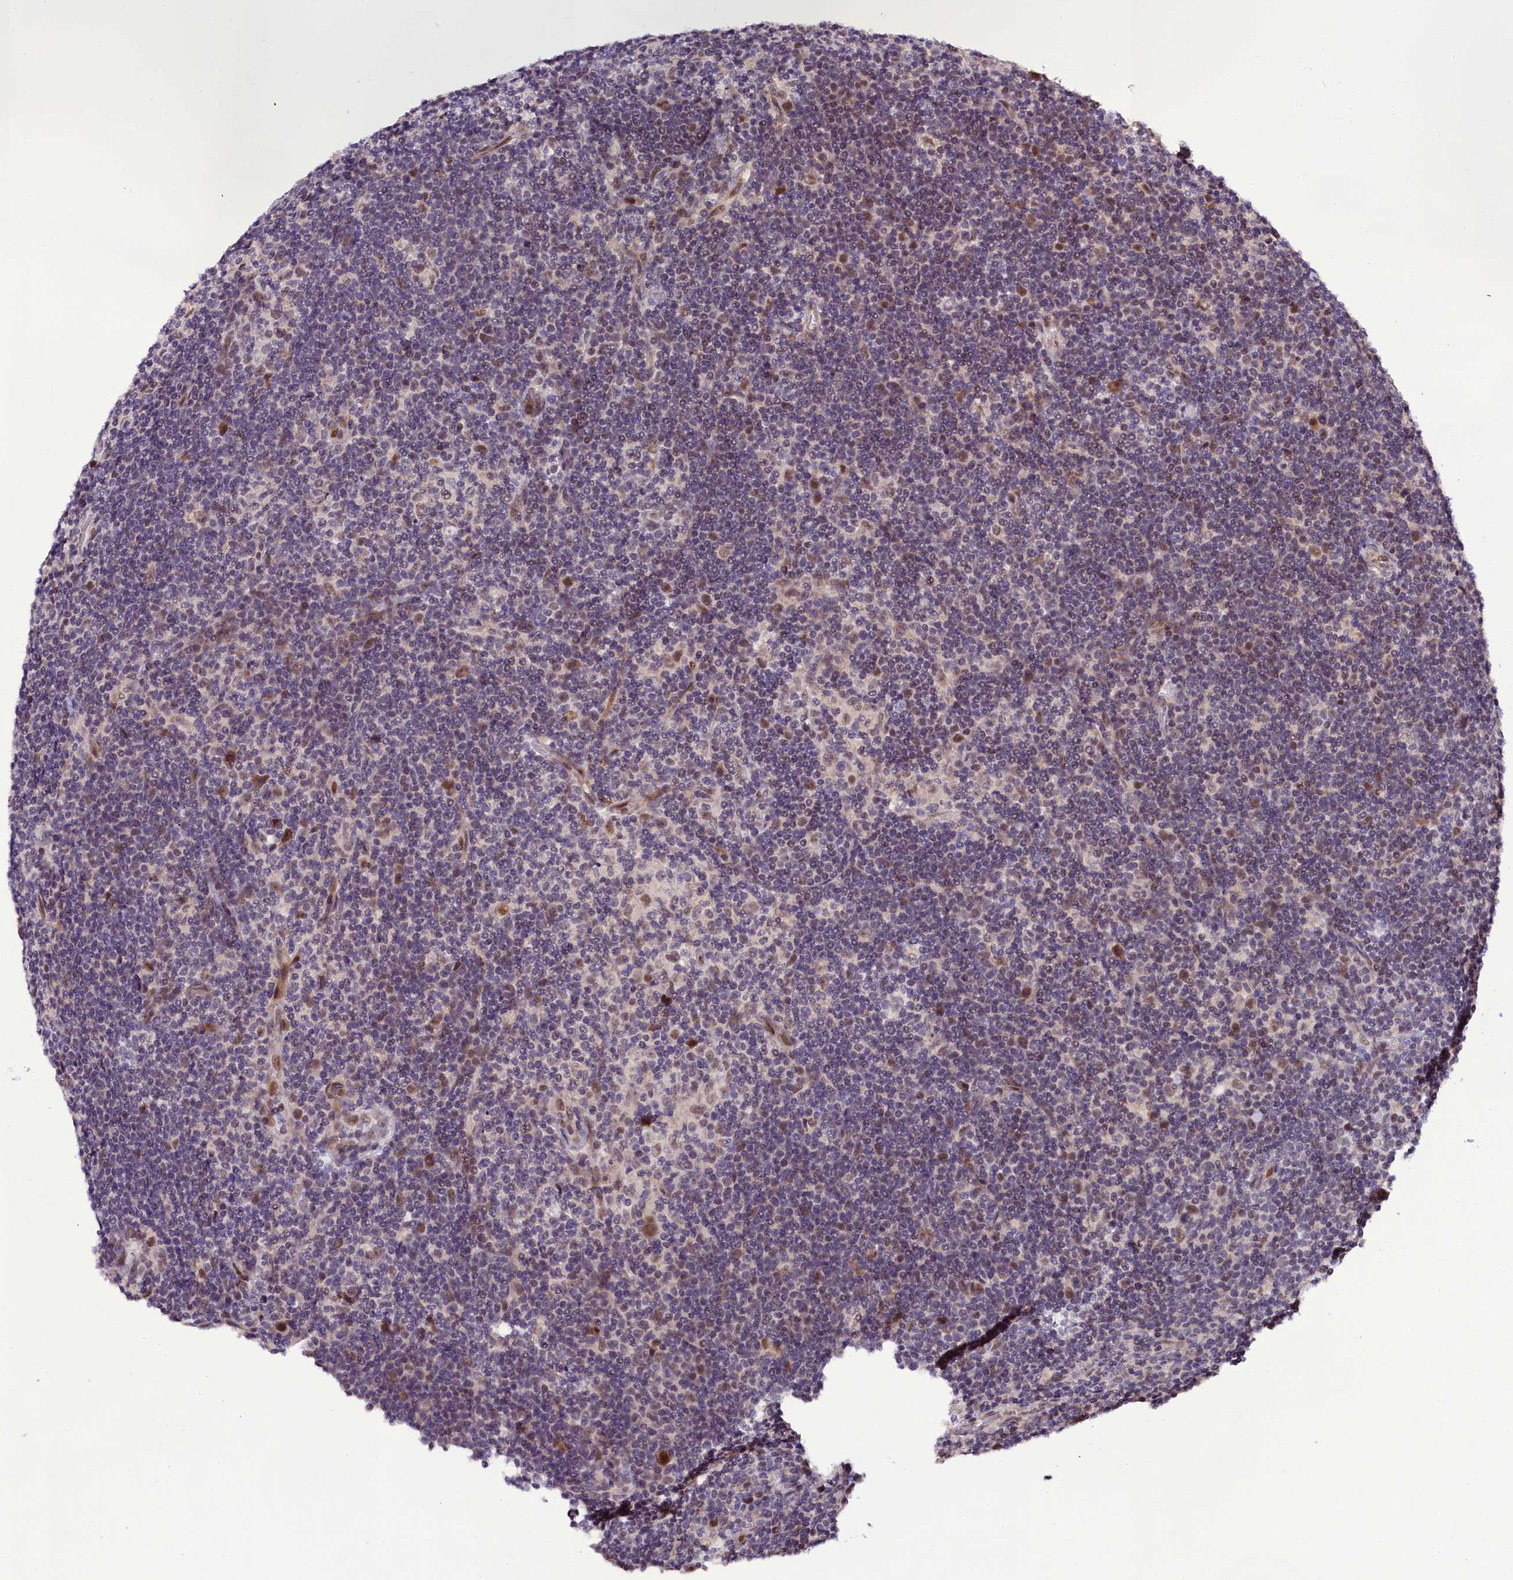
{"staining": {"intensity": "moderate", "quantity": ">75%", "location": "nuclear"}, "tissue": "lymphoma", "cell_type": "Tumor cells", "image_type": "cancer", "snomed": [{"axis": "morphology", "description": "Hodgkin's disease, NOS"}, {"axis": "topography", "description": "Lymph node"}], "caption": "Lymphoma tissue shows moderate nuclear expression in about >75% of tumor cells, visualized by immunohistochemistry.", "gene": "RPUSD2", "patient": {"sex": "female", "age": 57}}